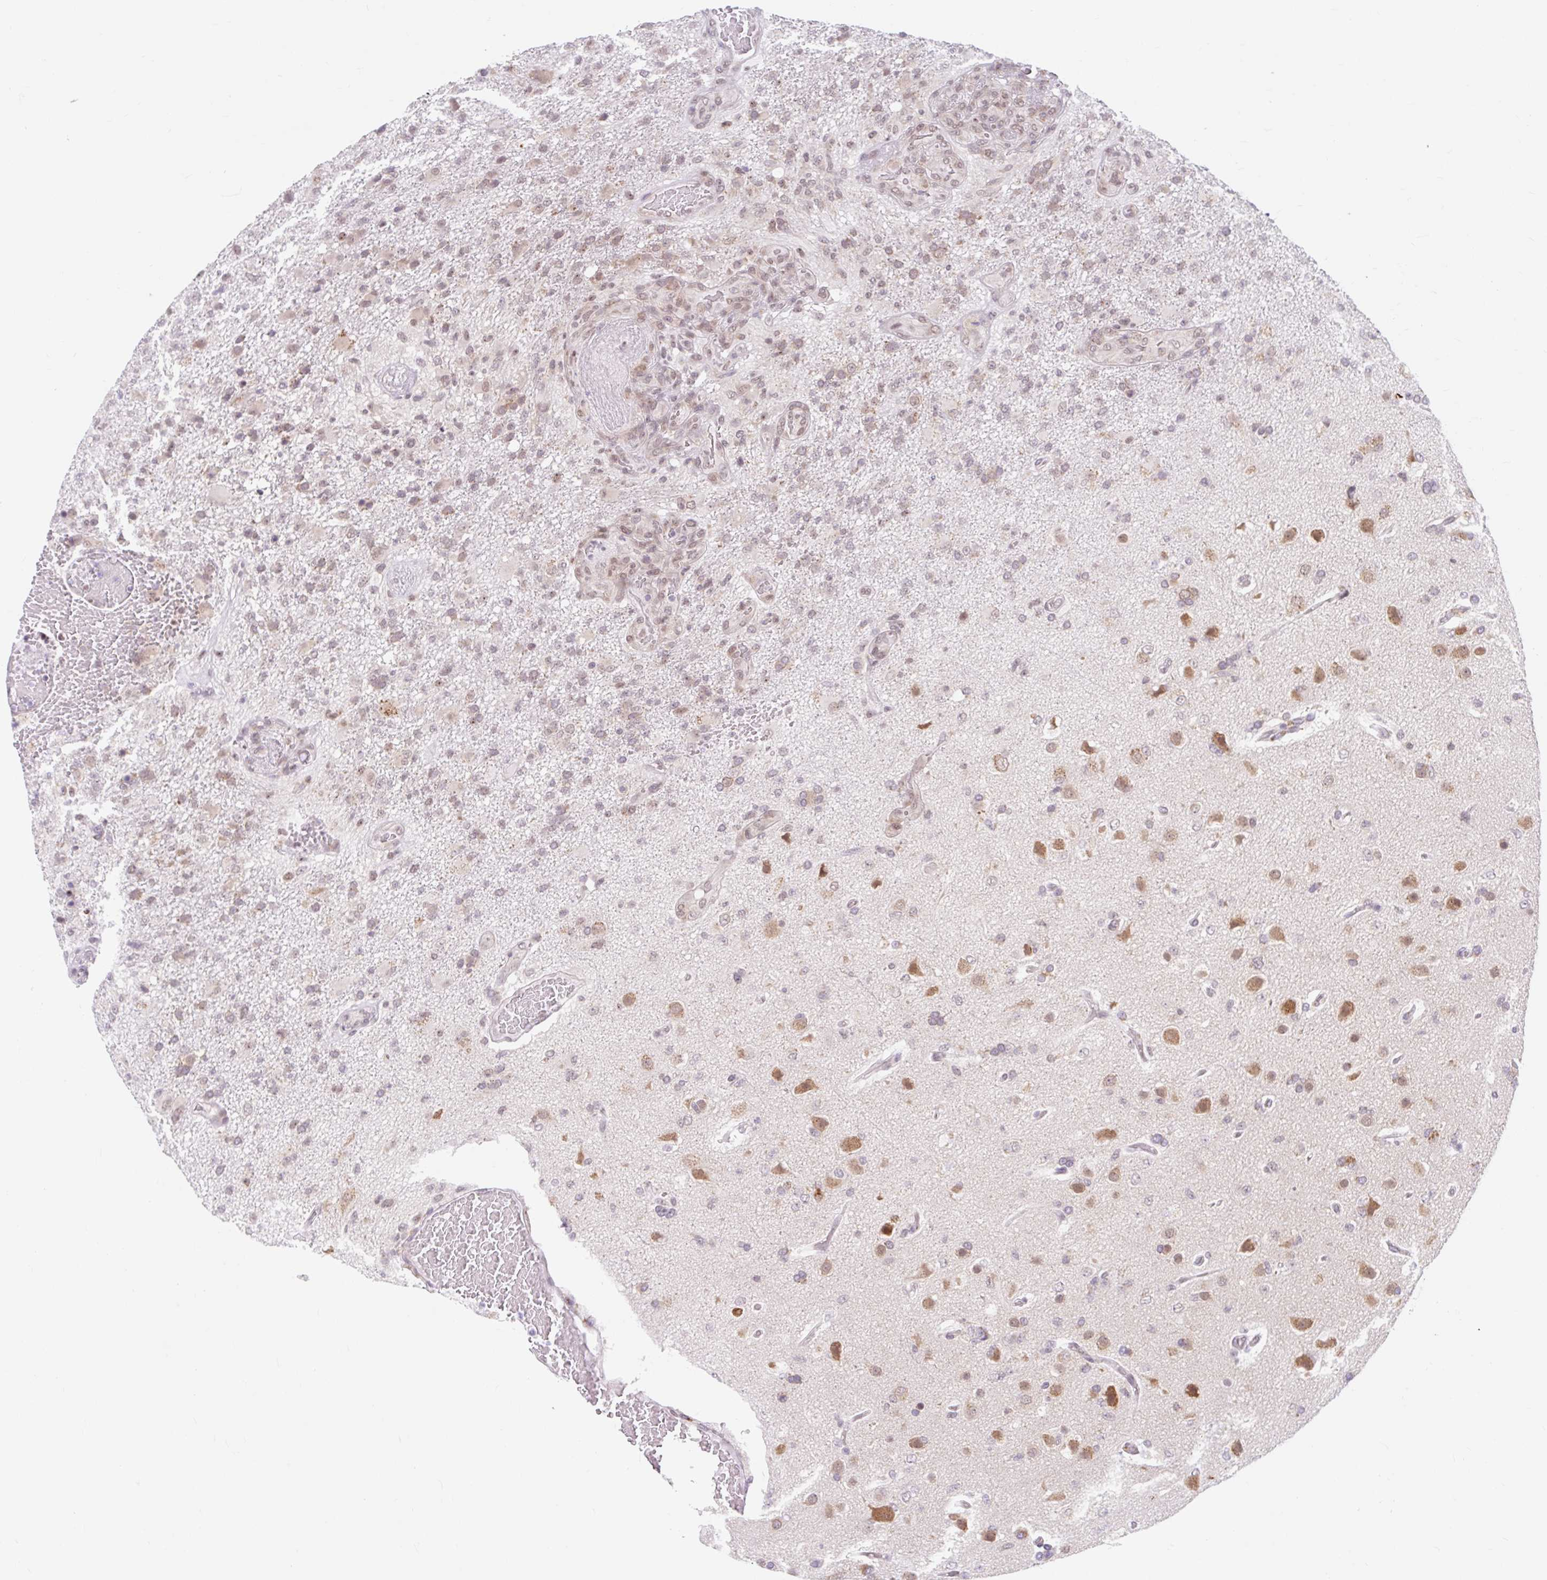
{"staining": {"intensity": "weak", "quantity": ">75%", "location": "cytoplasmic/membranous"}, "tissue": "glioma", "cell_type": "Tumor cells", "image_type": "cancer", "snomed": [{"axis": "morphology", "description": "Glioma, malignant, High grade"}, {"axis": "topography", "description": "Brain"}], "caption": "There is low levels of weak cytoplasmic/membranous positivity in tumor cells of glioma, as demonstrated by immunohistochemical staining (brown color).", "gene": "SRSF10", "patient": {"sex": "female", "age": 74}}